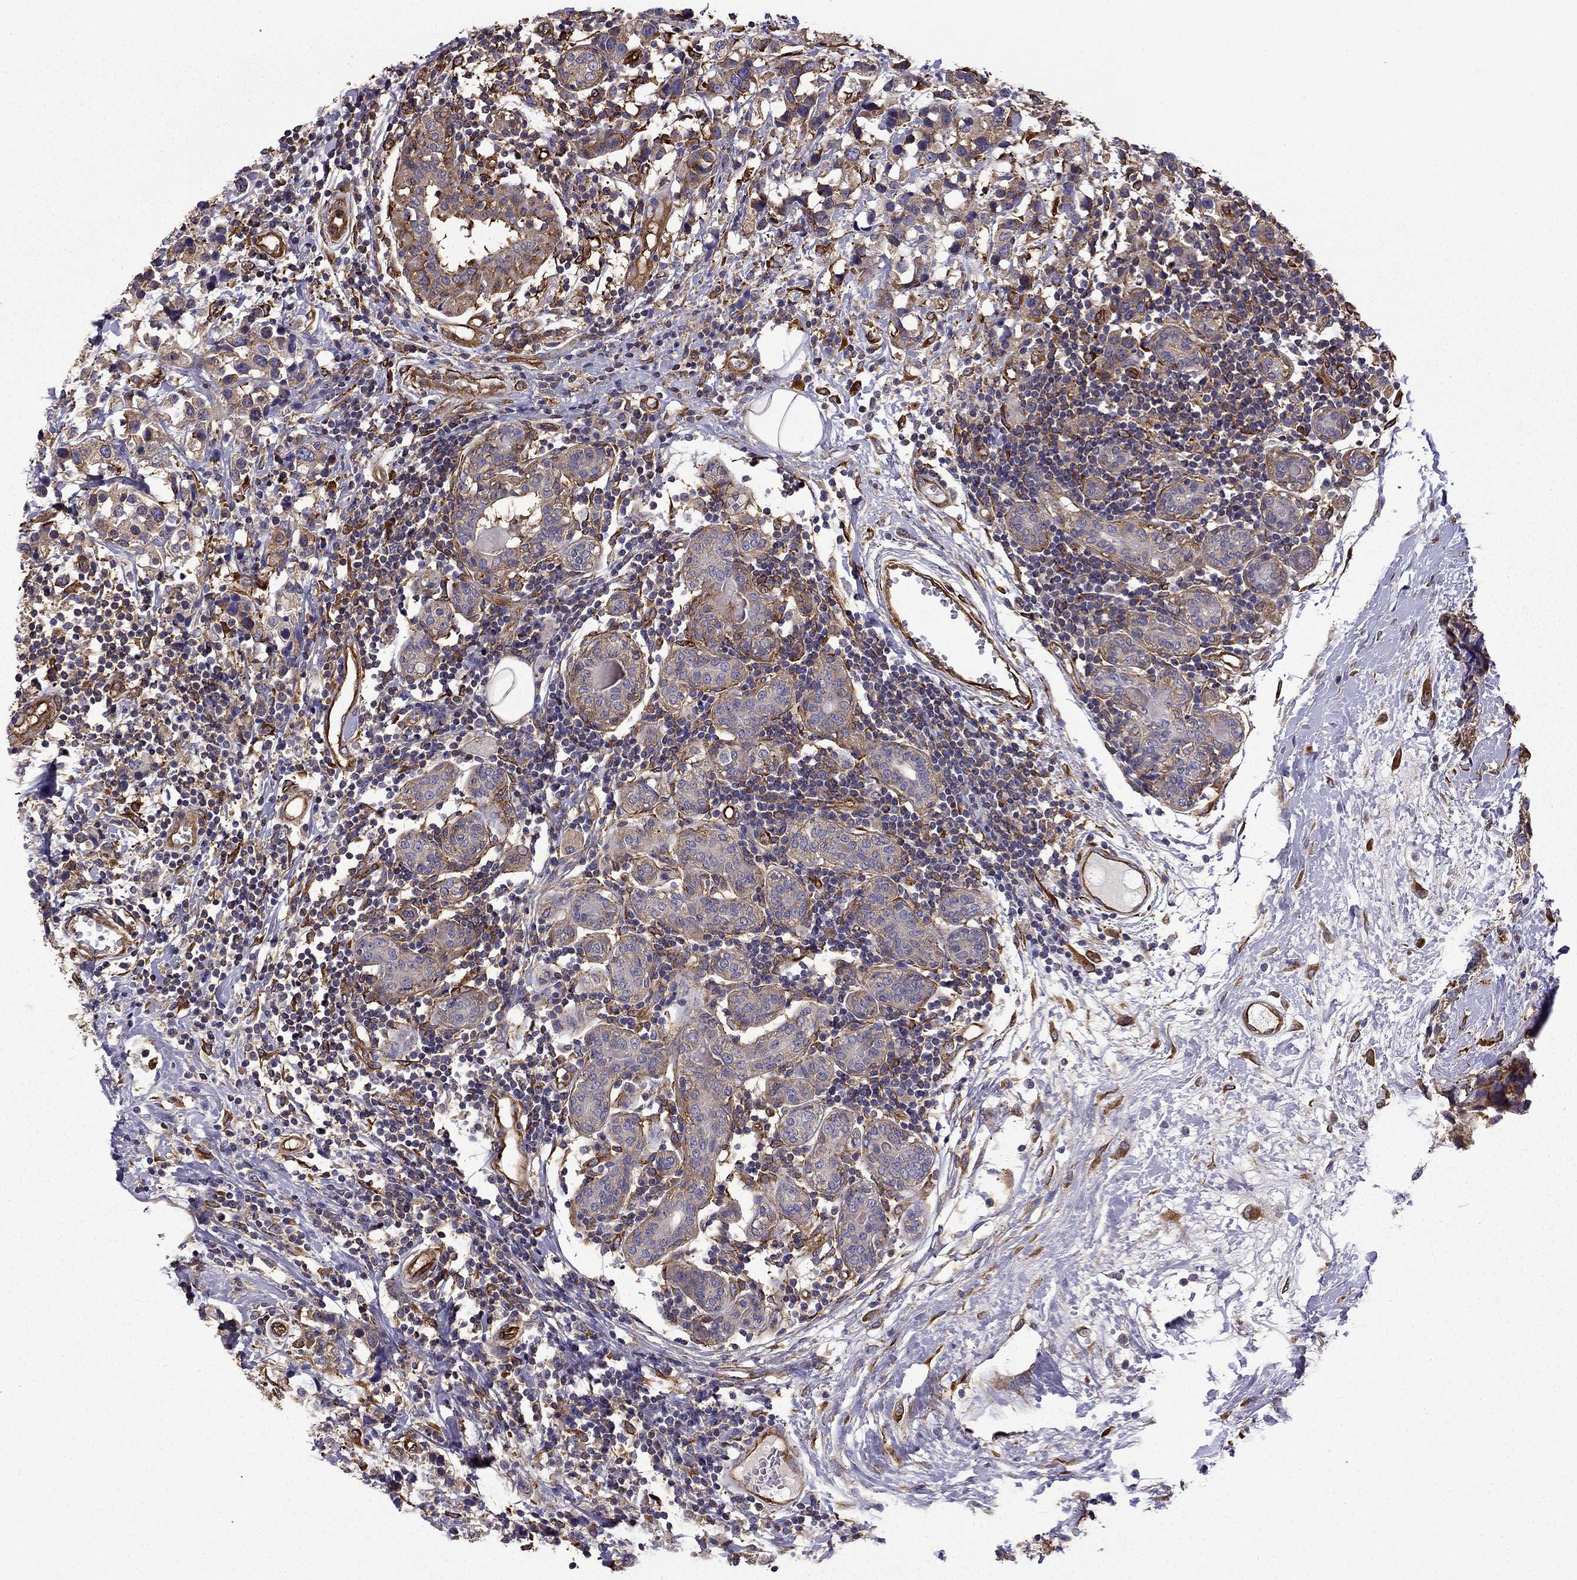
{"staining": {"intensity": "moderate", "quantity": "<25%", "location": "cytoplasmic/membranous"}, "tissue": "breast cancer", "cell_type": "Tumor cells", "image_type": "cancer", "snomed": [{"axis": "morphology", "description": "Lobular carcinoma"}, {"axis": "topography", "description": "Breast"}], "caption": "A high-resolution photomicrograph shows immunohistochemistry staining of breast cancer (lobular carcinoma), which demonstrates moderate cytoplasmic/membranous staining in about <25% of tumor cells.", "gene": "MAP4", "patient": {"sex": "female", "age": 59}}